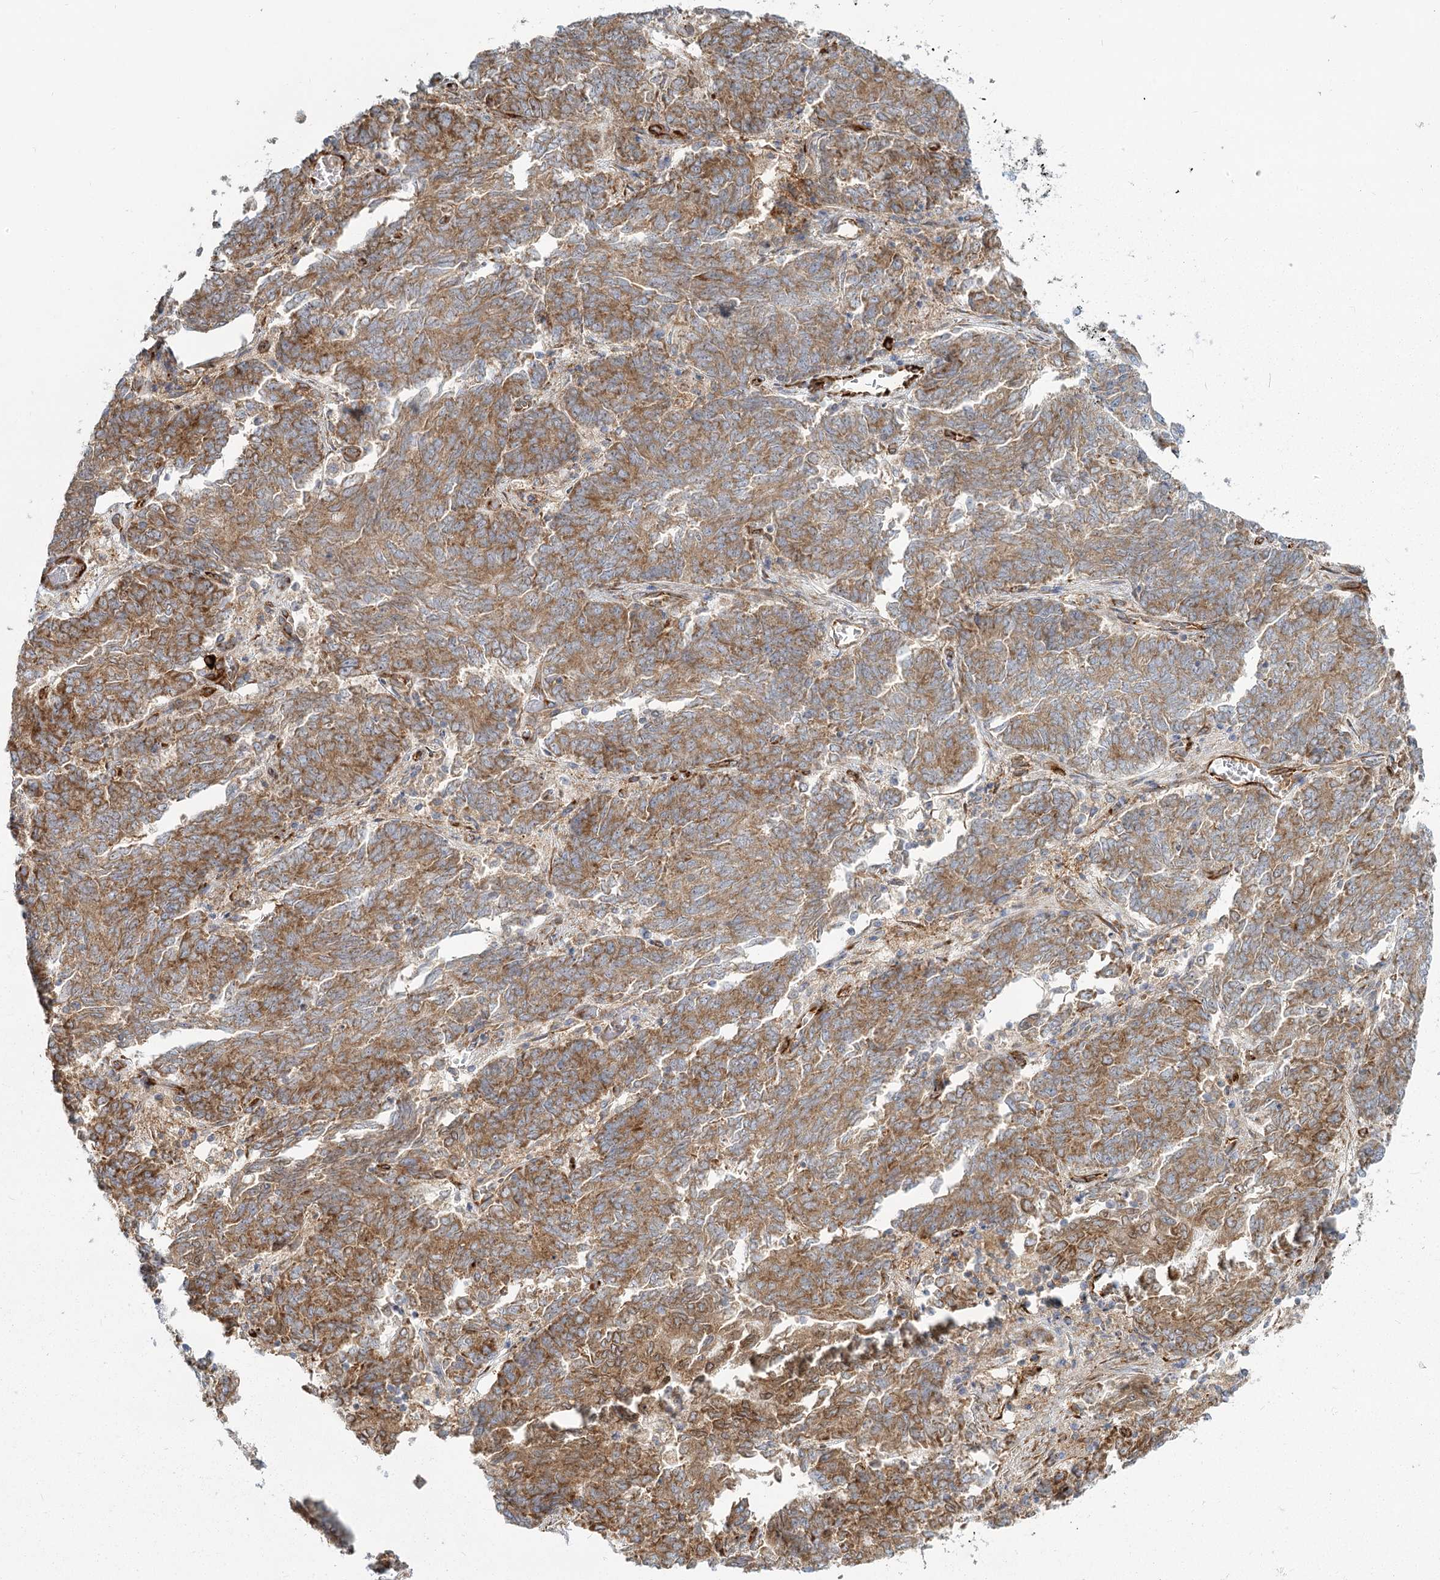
{"staining": {"intensity": "moderate", "quantity": ">75%", "location": "cytoplasmic/membranous"}, "tissue": "endometrial cancer", "cell_type": "Tumor cells", "image_type": "cancer", "snomed": [{"axis": "morphology", "description": "Adenocarcinoma, NOS"}, {"axis": "topography", "description": "Endometrium"}], "caption": "Endometrial adenocarcinoma tissue displays moderate cytoplasmic/membranous positivity in approximately >75% of tumor cells, visualized by immunohistochemistry. Nuclei are stained in blue.", "gene": "HARS2", "patient": {"sex": "female", "age": 80}}